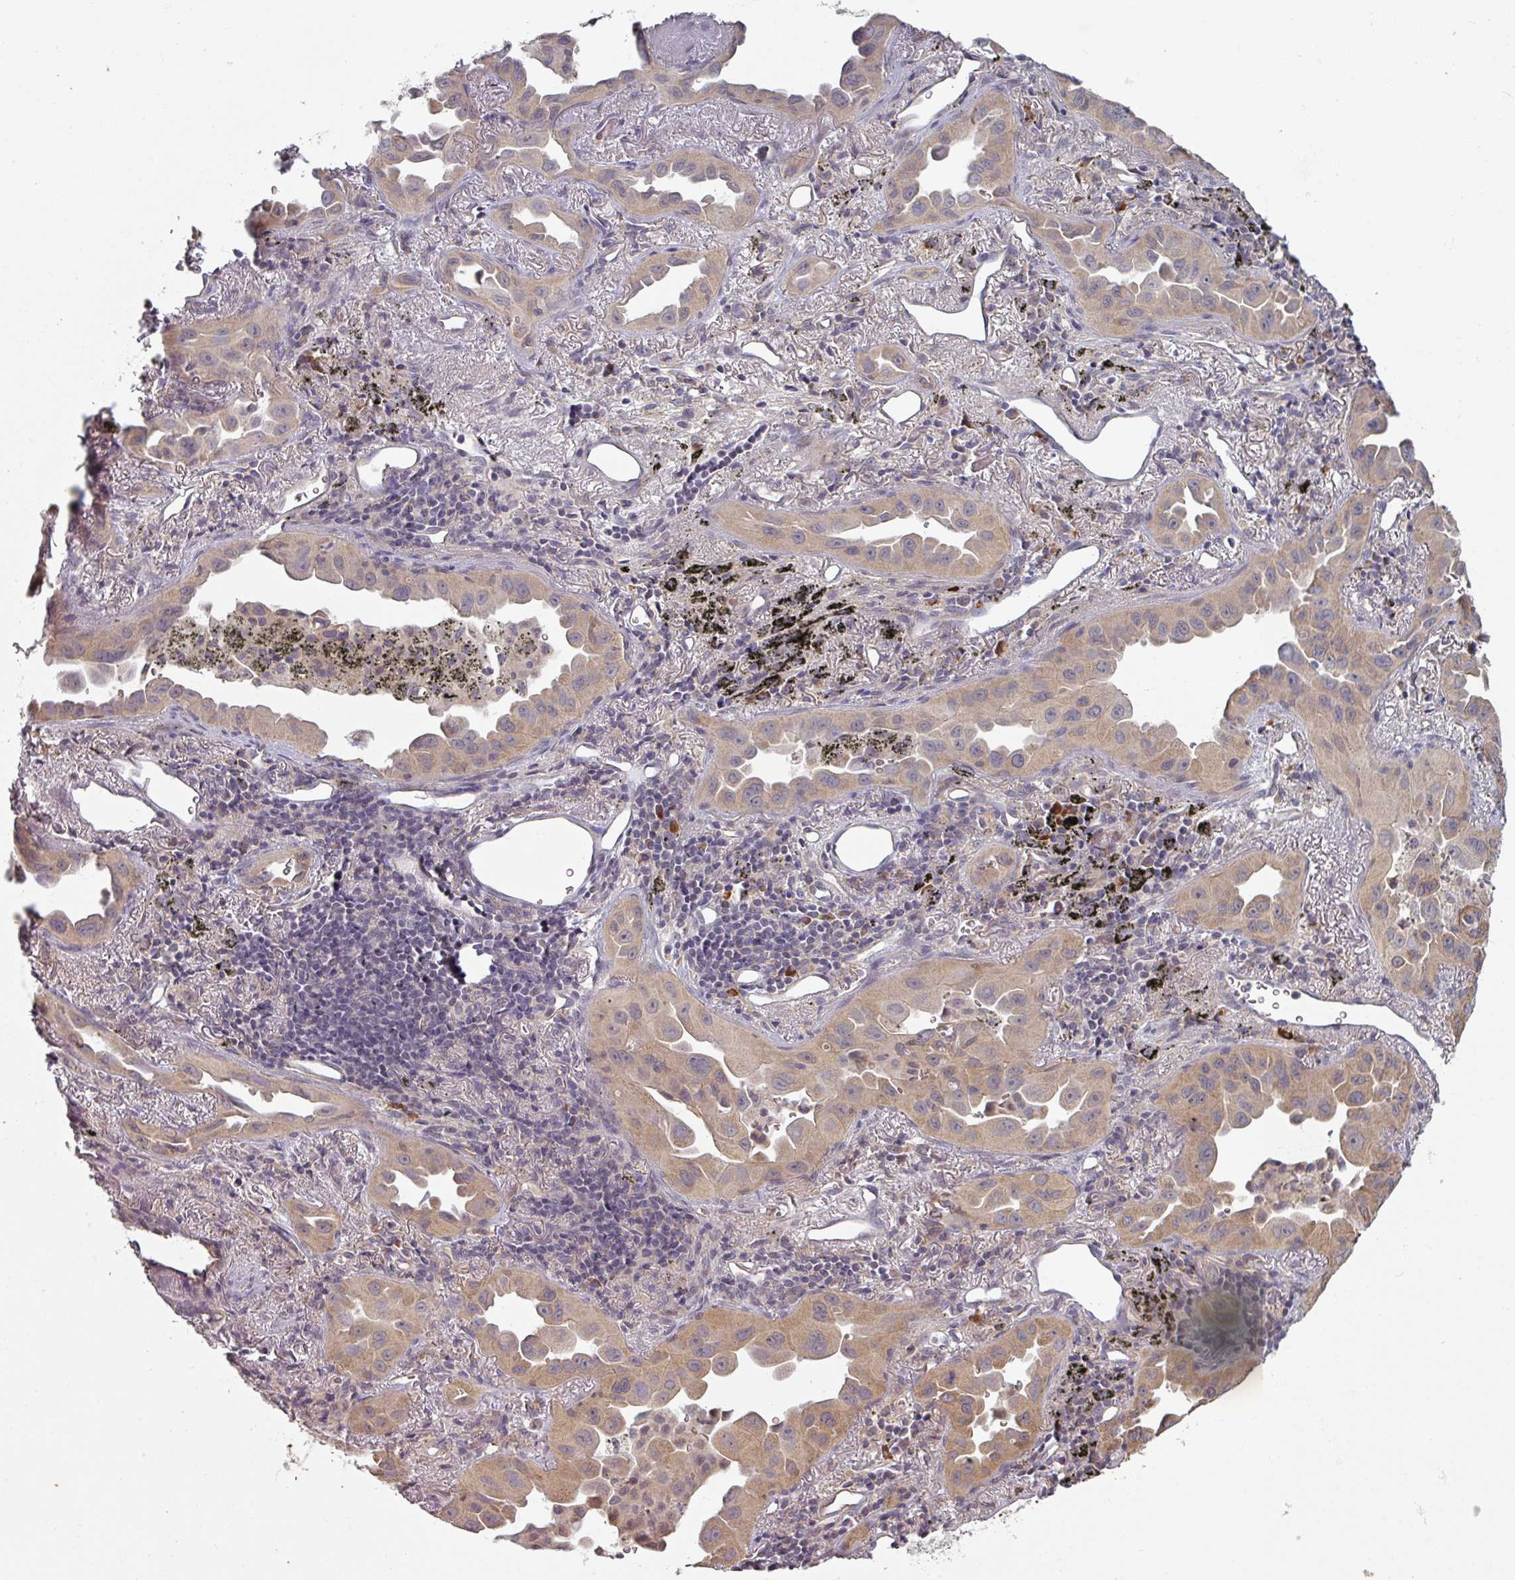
{"staining": {"intensity": "moderate", "quantity": ">75%", "location": "cytoplasmic/membranous"}, "tissue": "lung cancer", "cell_type": "Tumor cells", "image_type": "cancer", "snomed": [{"axis": "morphology", "description": "Adenocarcinoma, NOS"}, {"axis": "topography", "description": "Lung"}], "caption": "This is a micrograph of IHC staining of adenocarcinoma (lung), which shows moderate expression in the cytoplasmic/membranous of tumor cells.", "gene": "PLEKHJ1", "patient": {"sex": "male", "age": 68}}